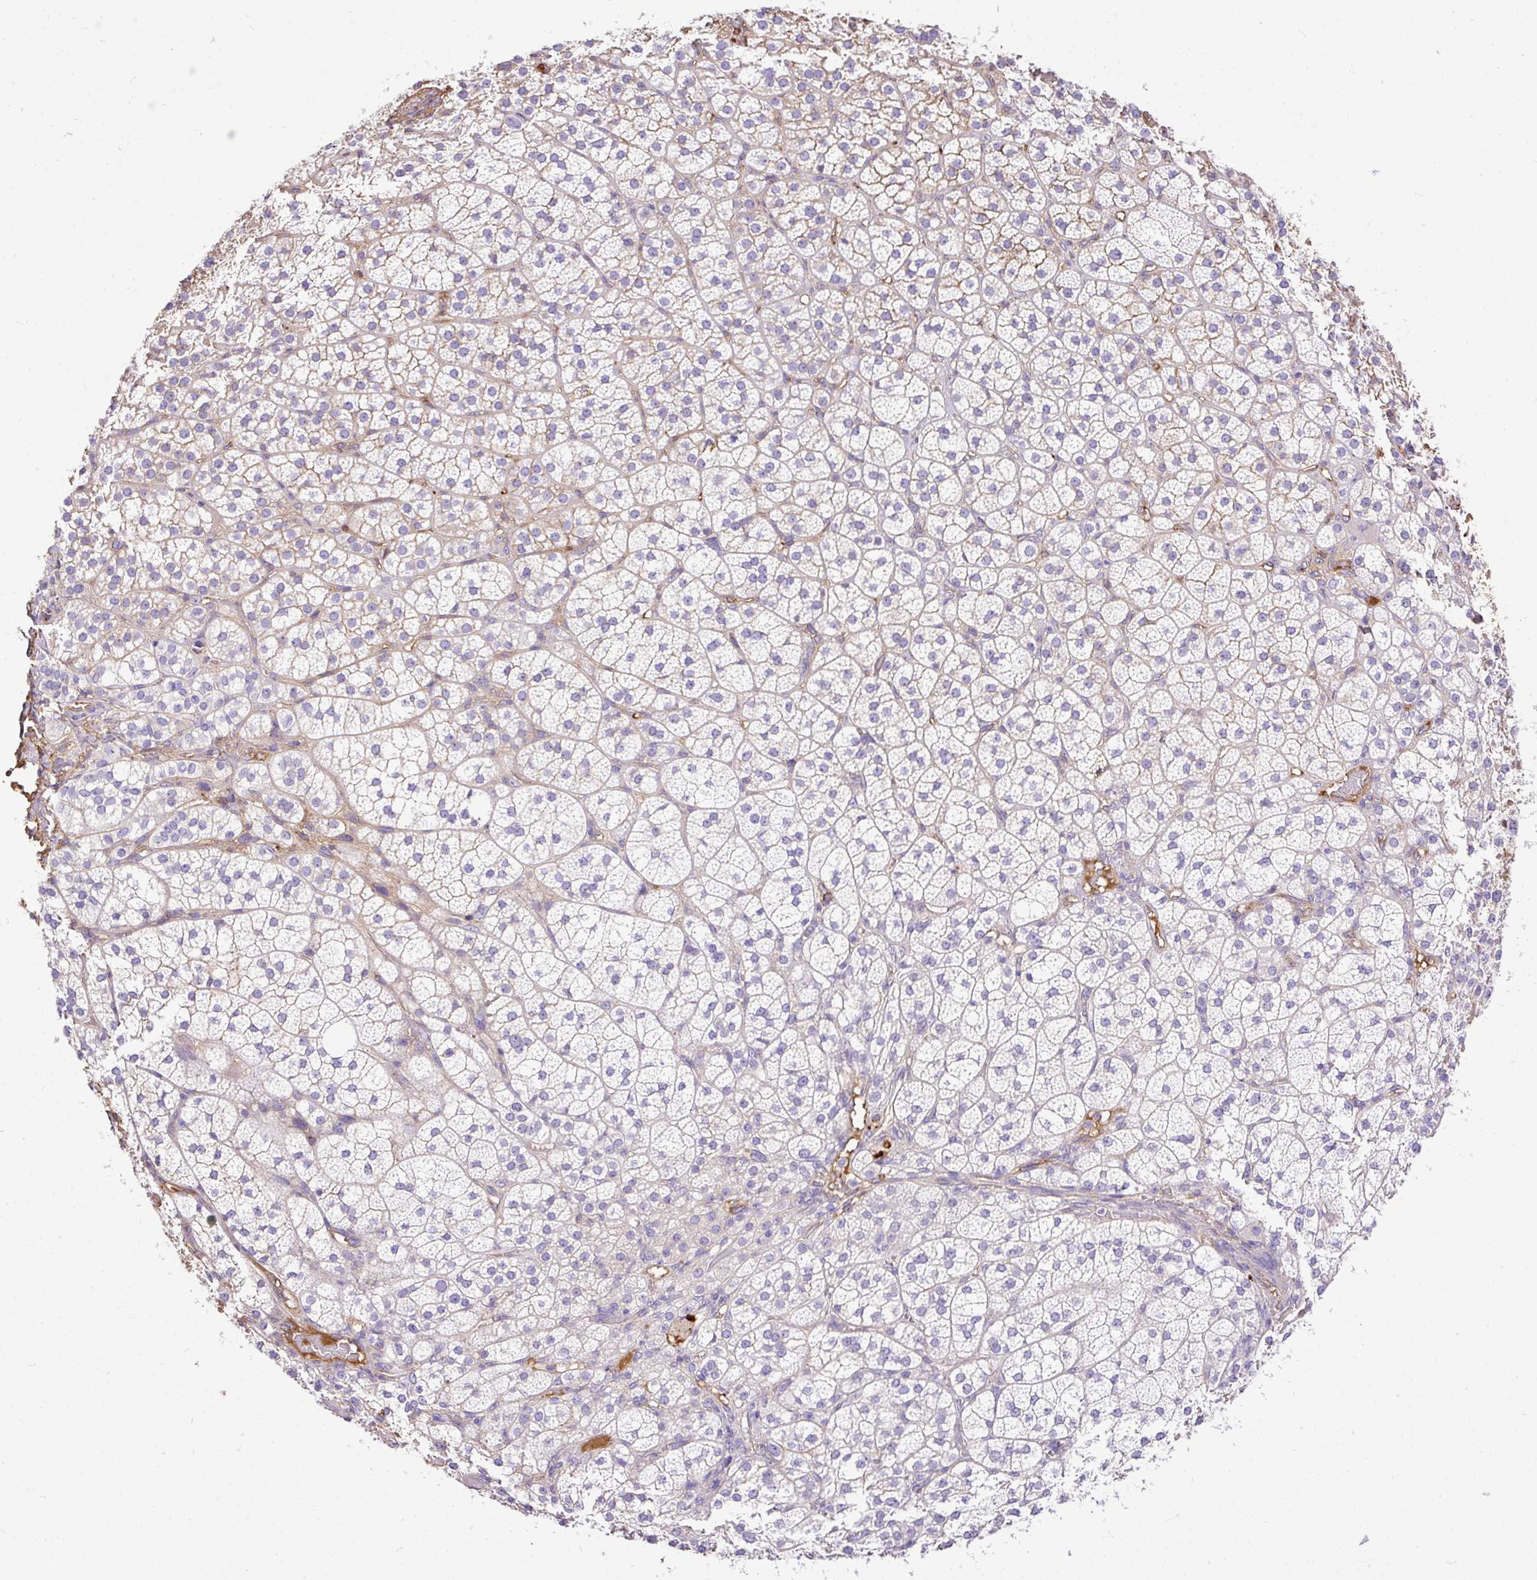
{"staining": {"intensity": "negative", "quantity": "none", "location": "none"}, "tissue": "adrenal gland", "cell_type": "Glandular cells", "image_type": "normal", "snomed": [{"axis": "morphology", "description": "Normal tissue, NOS"}, {"axis": "topography", "description": "Adrenal gland"}], "caption": "High power microscopy histopathology image of an immunohistochemistry (IHC) histopathology image of benign adrenal gland, revealing no significant positivity in glandular cells.", "gene": "CLEC3B", "patient": {"sex": "female", "age": 60}}